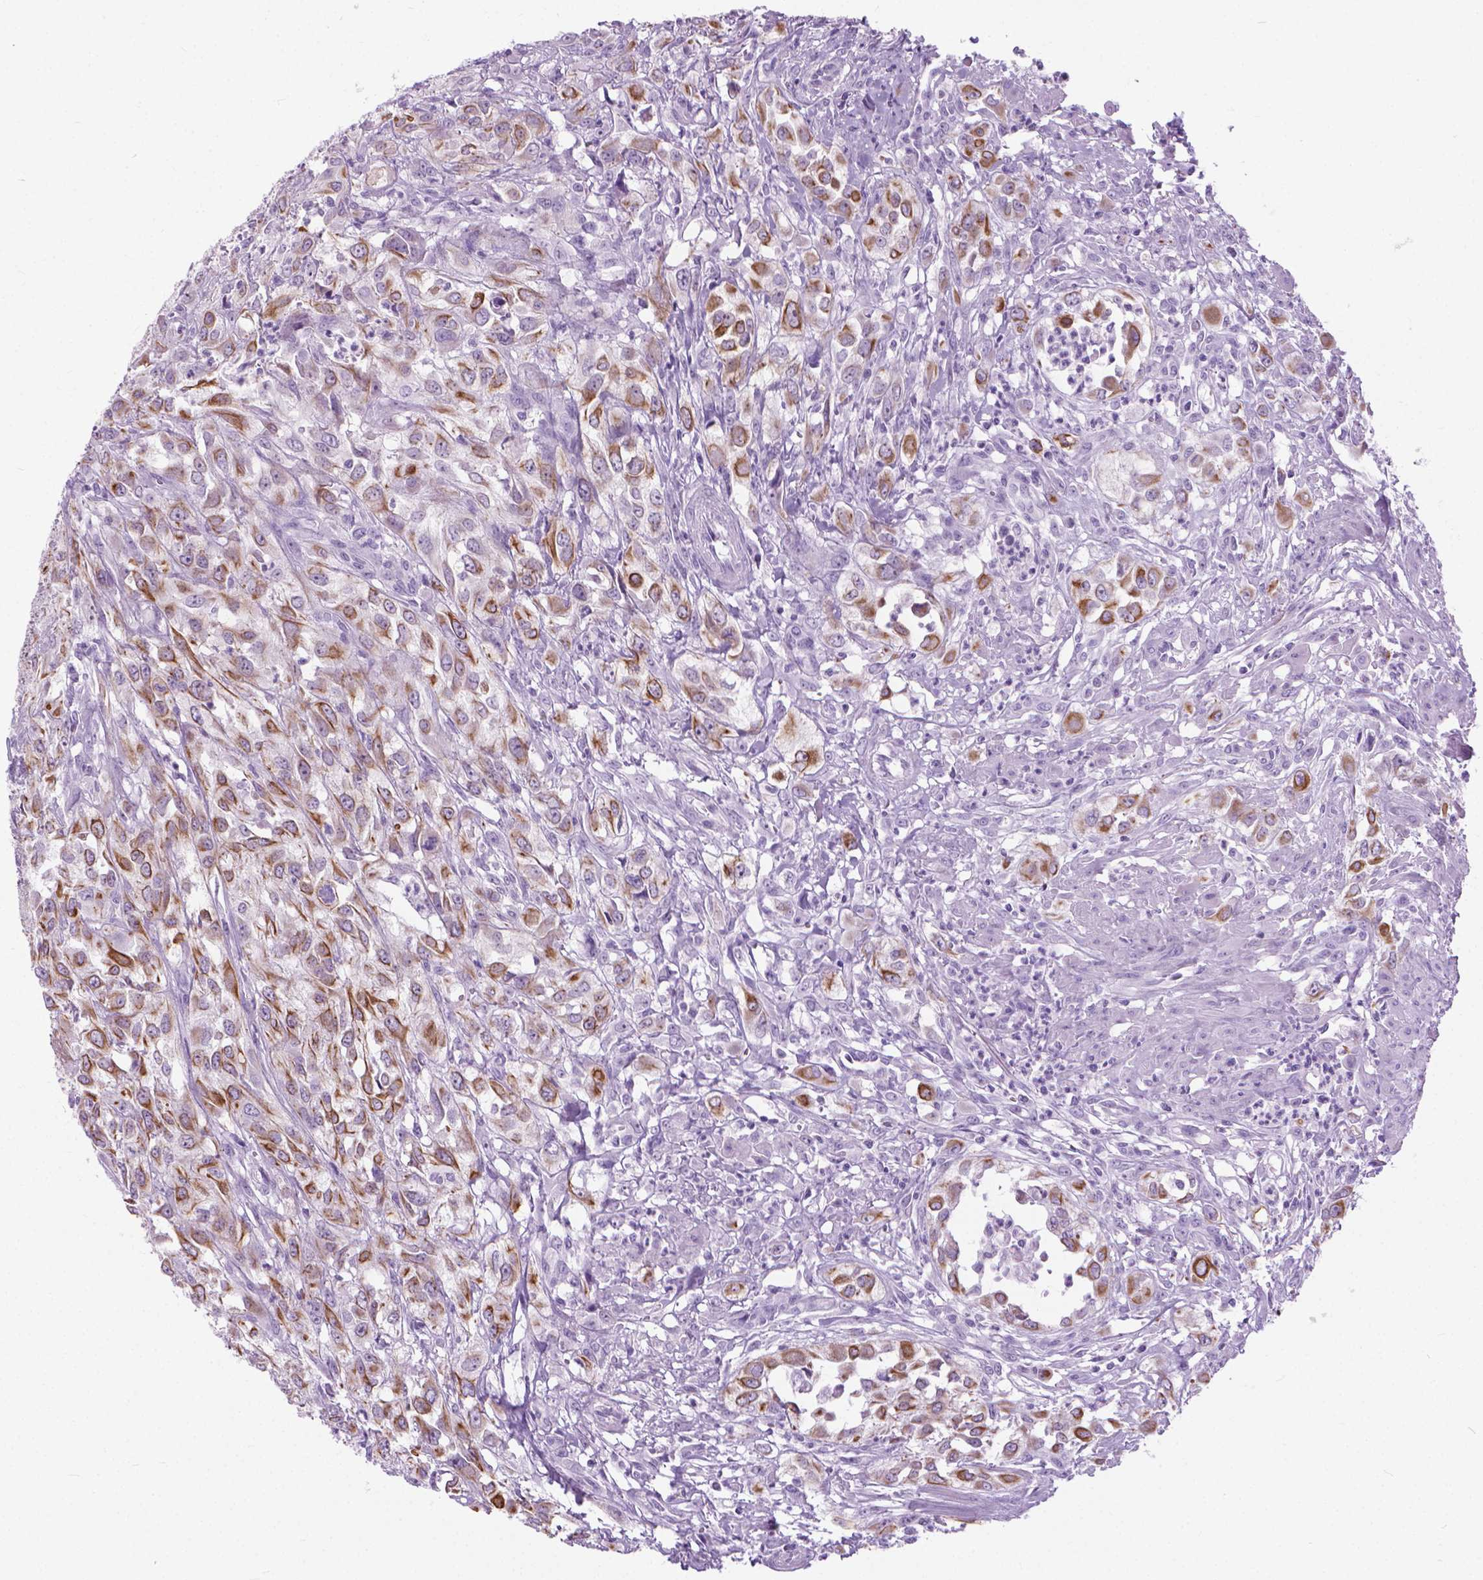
{"staining": {"intensity": "moderate", "quantity": "<25%", "location": "cytoplasmic/membranous"}, "tissue": "urothelial cancer", "cell_type": "Tumor cells", "image_type": "cancer", "snomed": [{"axis": "morphology", "description": "Urothelial carcinoma, High grade"}, {"axis": "topography", "description": "Urinary bladder"}], "caption": "Immunohistochemical staining of human high-grade urothelial carcinoma reveals low levels of moderate cytoplasmic/membranous expression in approximately <25% of tumor cells.", "gene": "HTR2B", "patient": {"sex": "male", "age": 67}}